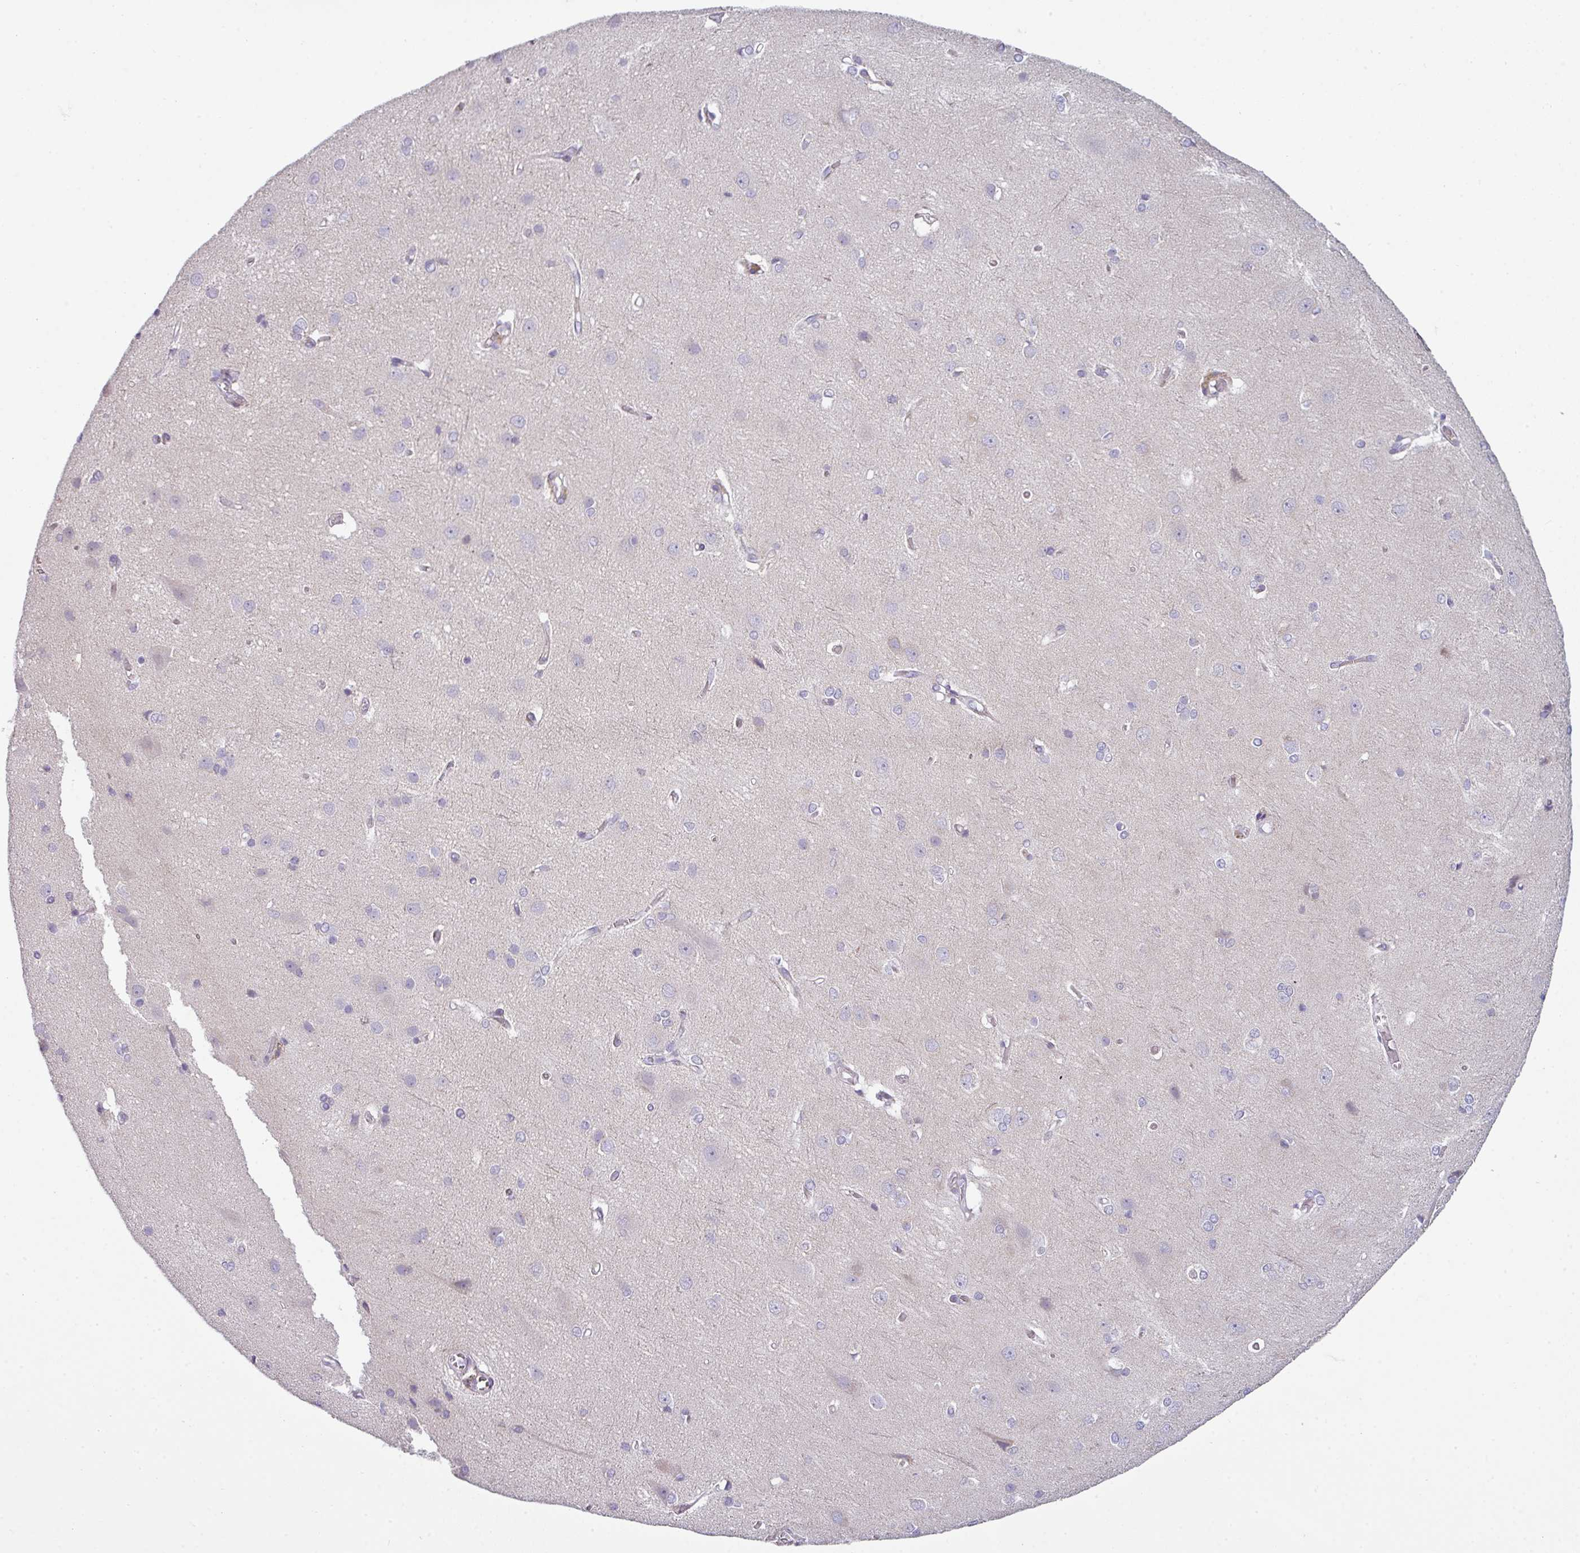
{"staining": {"intensity": "negative", "quantity": "none", "location": "none"}, "tissue": "cerebral cortex", "cell_type": "Endothelial cells", "image_type": "normal", "snomed": [{"axis": "morphology", "description": "Normal tissue, NOS"}, {"axis": "topography", "description": "Cerebral cortex"}], "caption": "Protein analysis of normal cerebral cortex exhibits no significant expression in endothelial cells.", "gene": "C2orf68", "patient": {"sex": "male", "age": 37}}